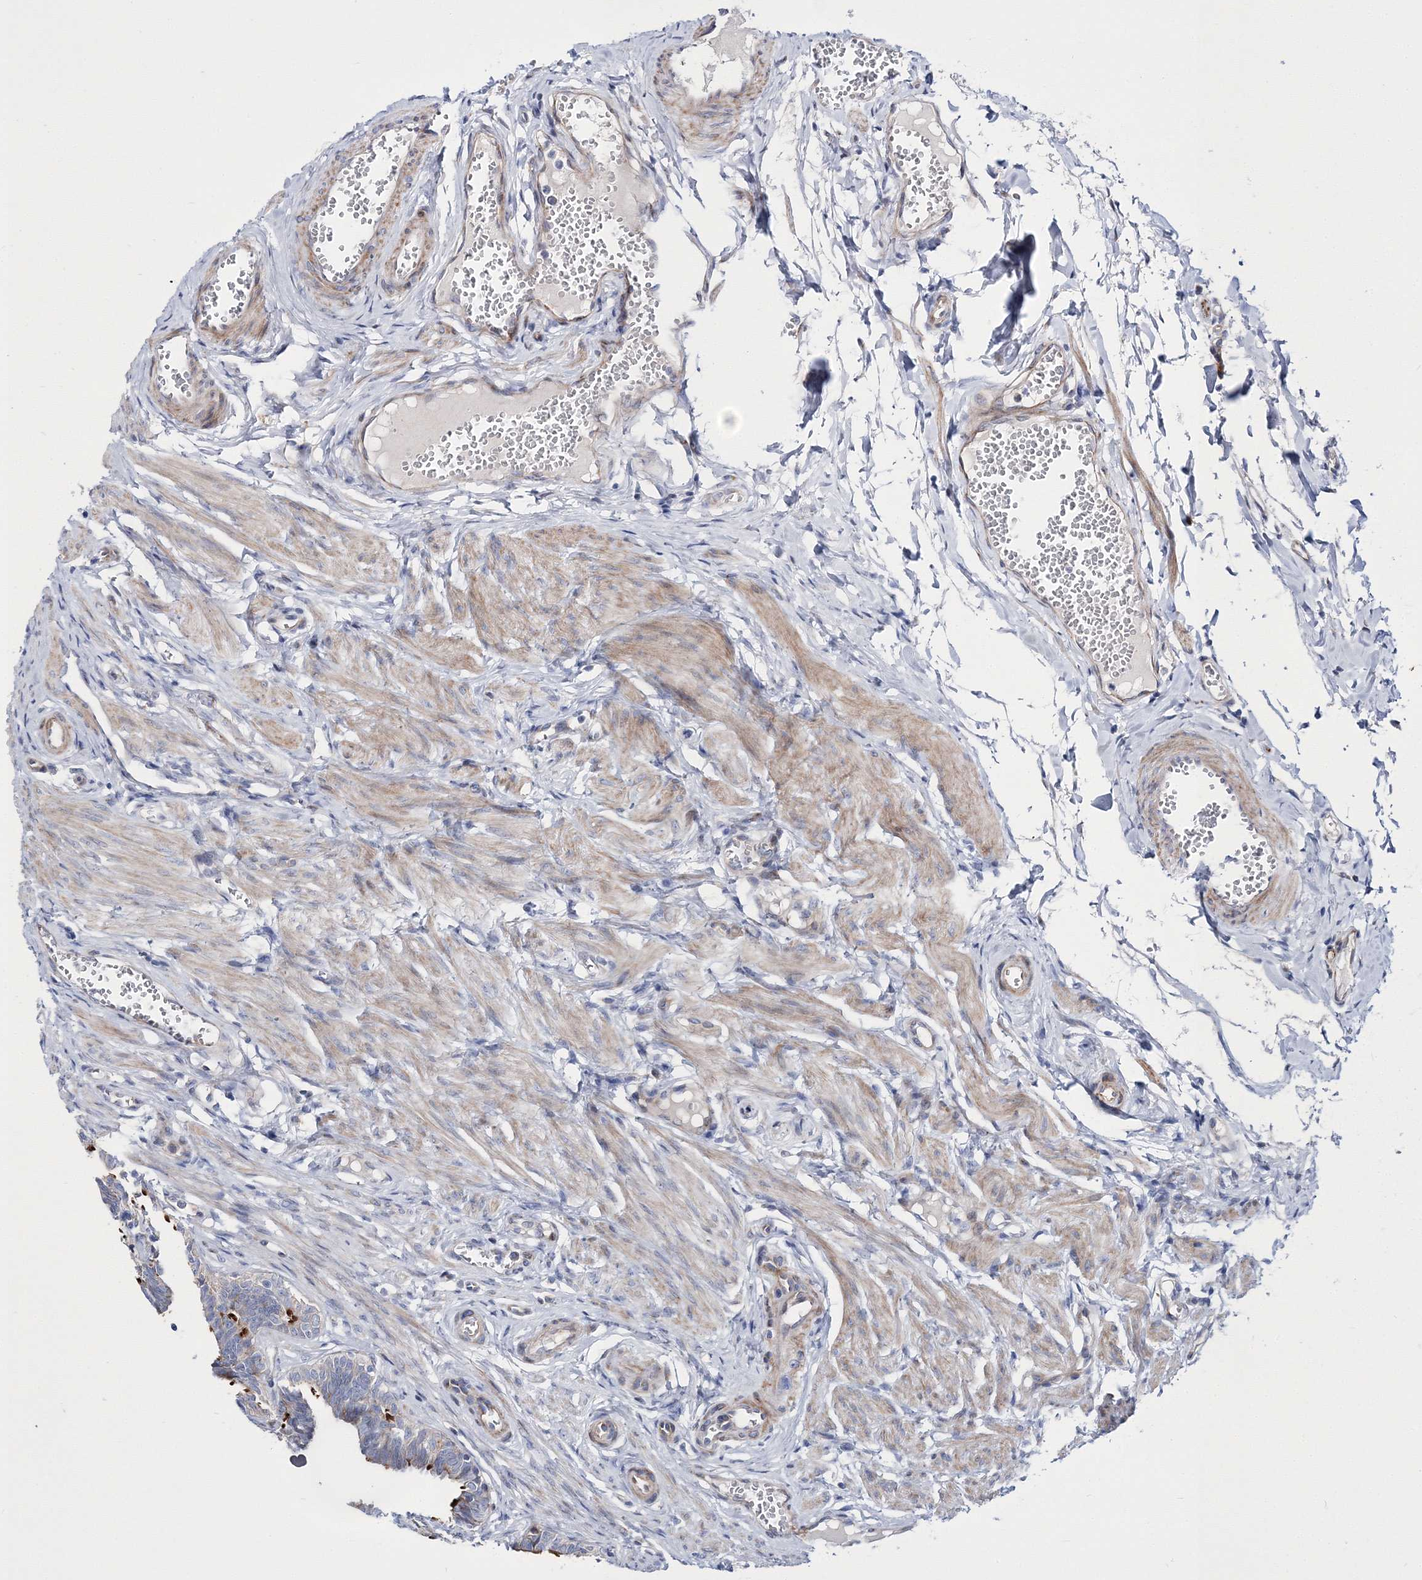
{"staining": {"intensity": "moderate", "quantity": "<25%", "location": "cytoplasmic/membranous"}, "tissue": "fallopian tube", "cell_type": "Glandular cells", "image_type": "normal", "snomed": [{"axis": "morphology", "description": "Normal tissue, NOS"}, {"axis": "topography", "description": "Fallopian tube"}, {"axis": "topography", "description": "Ovary"}], "caption": "A histopathology image showing moderate cytoplasmic/membranous positivity in about <25% of glandular cells in normal fallopian tube, as visualized by brown immunohistochemical staining.", "gene": "ARHGAP32", "patient": {"sex": "female", "age": 23}}